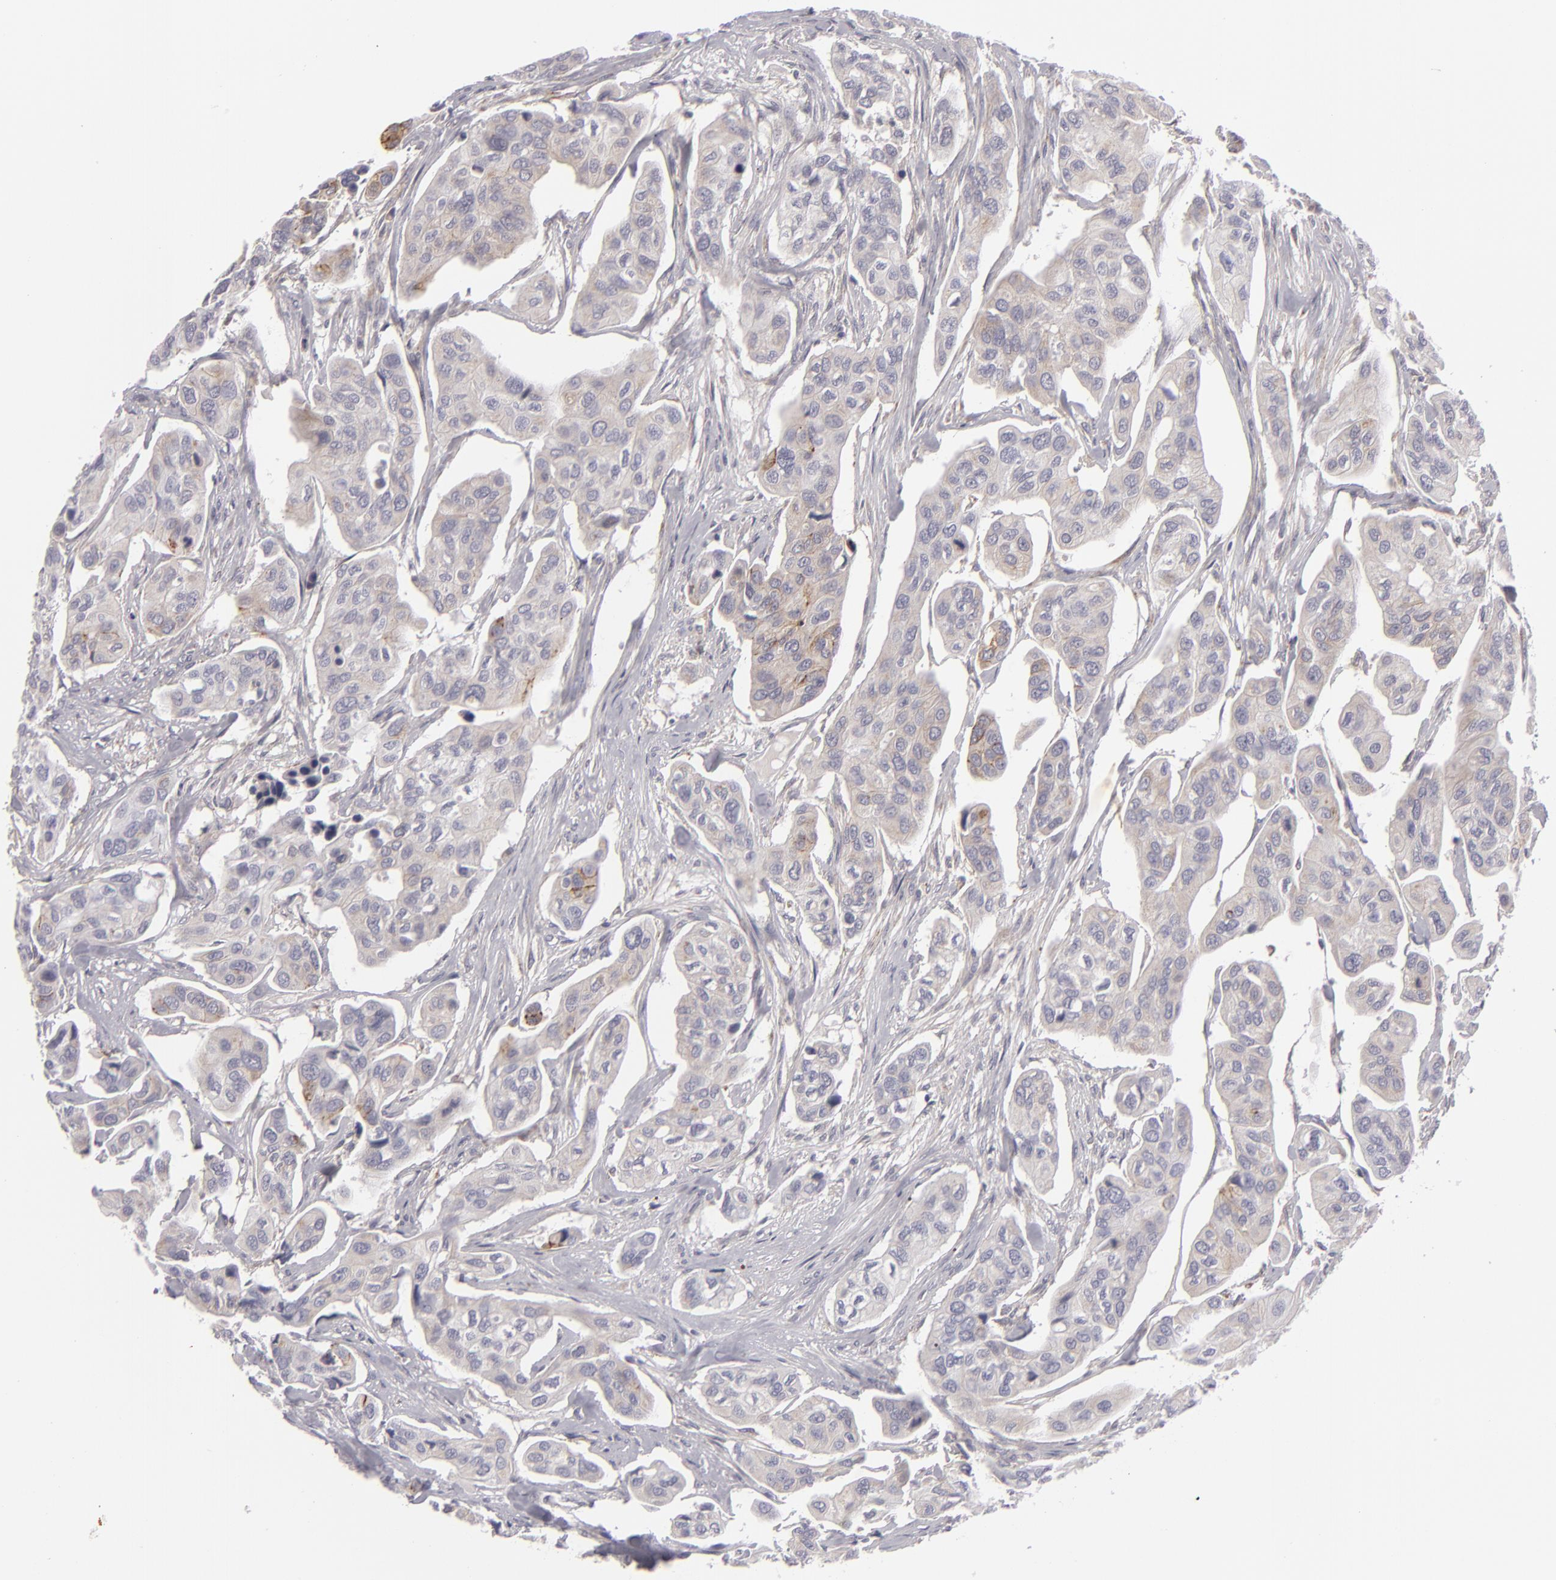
{"staining": {"intensity": "negative", "quantity": "none", "location": "none"}, "tissue": "urothelial cancer", "cell_type": "Tumor cells", "image_type": "cancer", "snomed": [{"axis": "morphology", "description": "Adenocarcinoma, NOS"}, {"axis": "topography", "description": "Urinary bladder"}], "caption": "Immunohistochemical staining of human adenocarcinoma shows no significant positivity in tumor cells.", "gene": "ALCAM", "patient": {"sex": "male", "age": 61}}